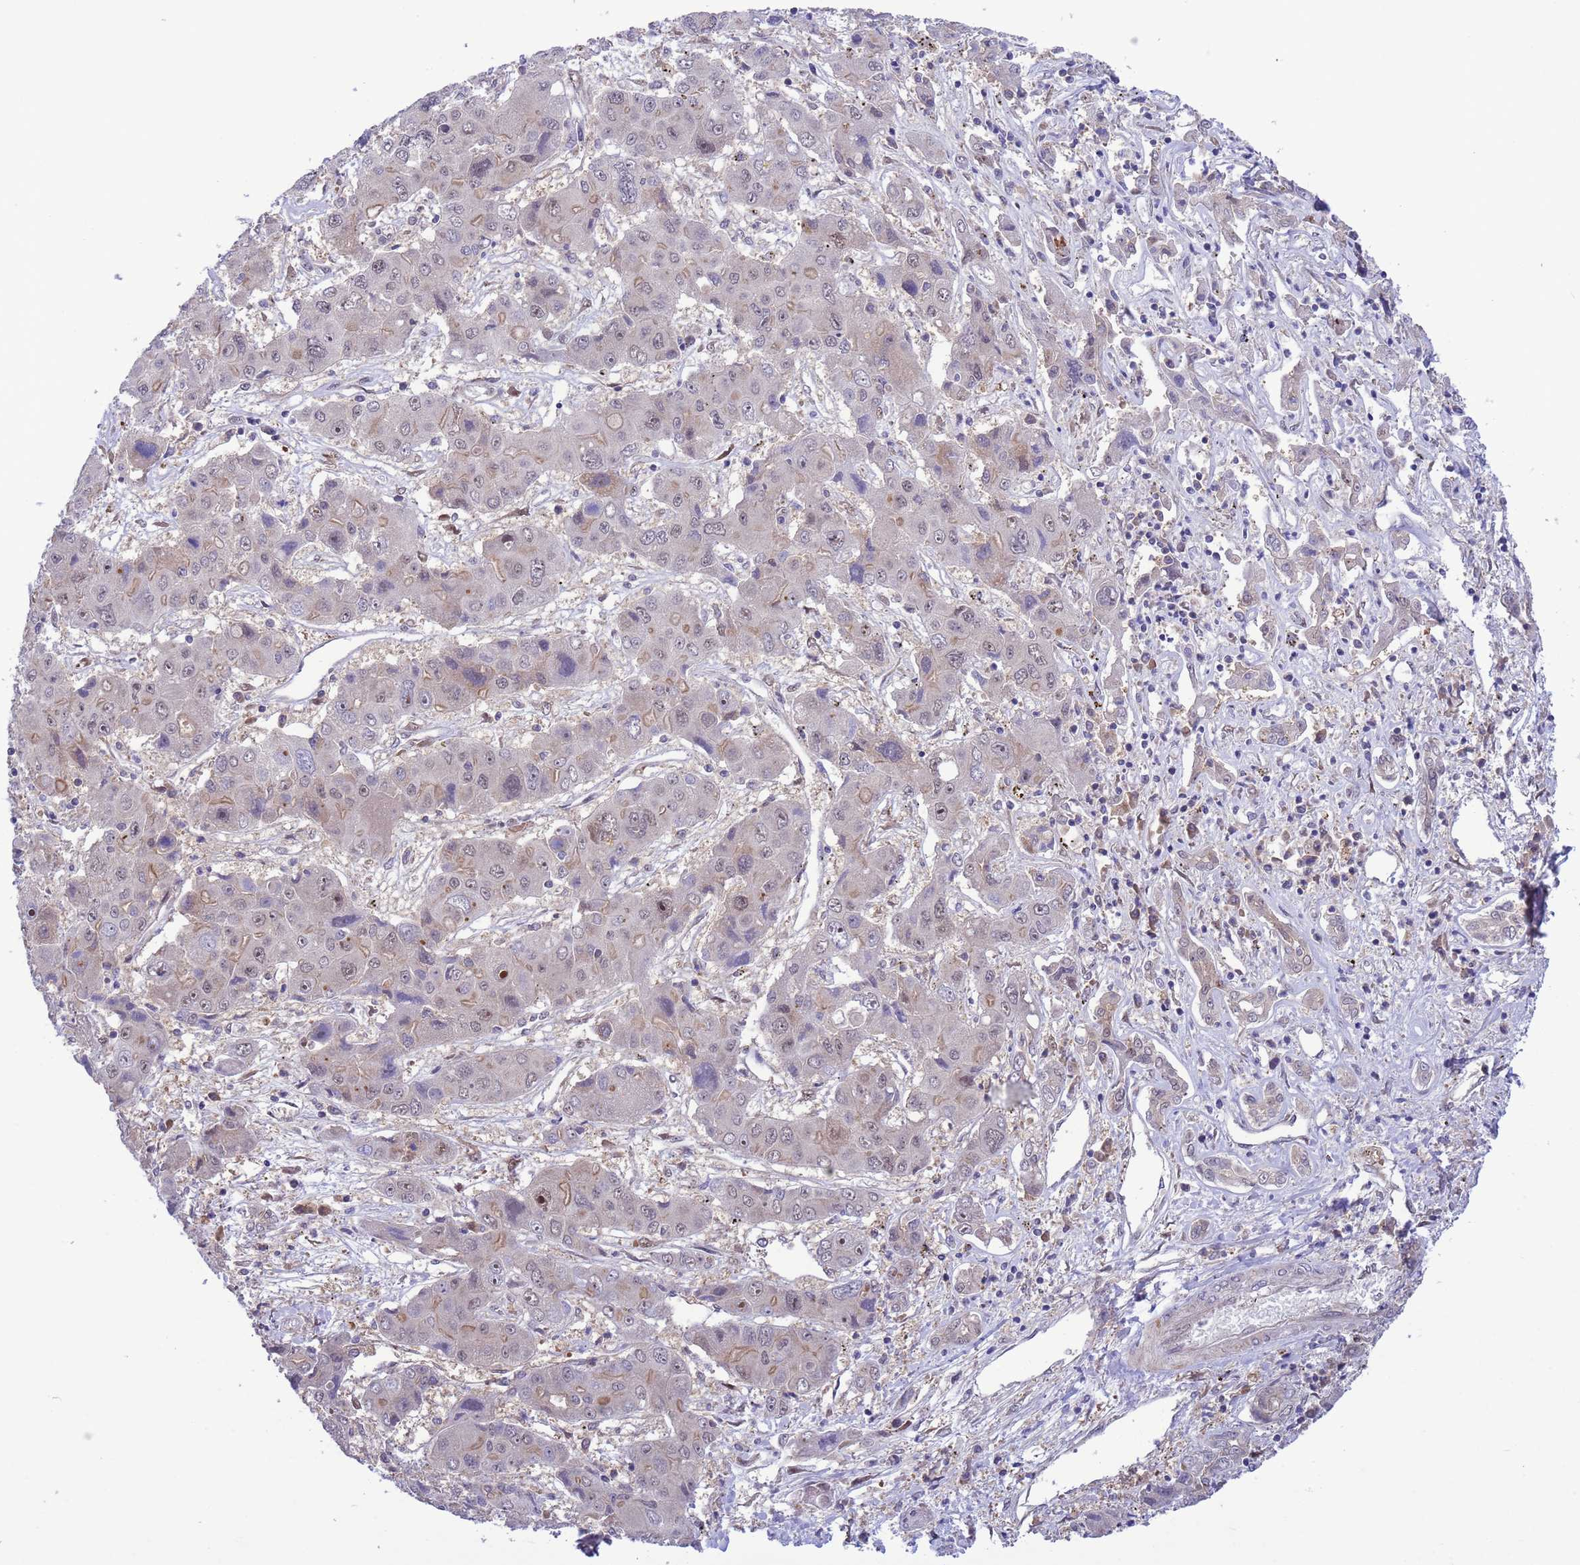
{"staining": {"intensity": "moderate", "quantity": "<25%", "location": "cytoplasmic/membranous,nuclear"}, "tissue": "liver cancer", "cell_type": "Tumor cells", "image_type": "cancer", "snomed": [{"axis": "morphology", "description": "Cholangiocarcinoma"}, {"axis": "topography", "description": "Liver"}], "caption": "Protein expression analysis of liver cancer shows moderate cytoplasmic/membranous and nuclear expression in about <25% of tumor cells. (IHC, brightfield microscopy, high magnification).", "gene": "ZNF461", "patient": {"sex": "male", "age": 67}}